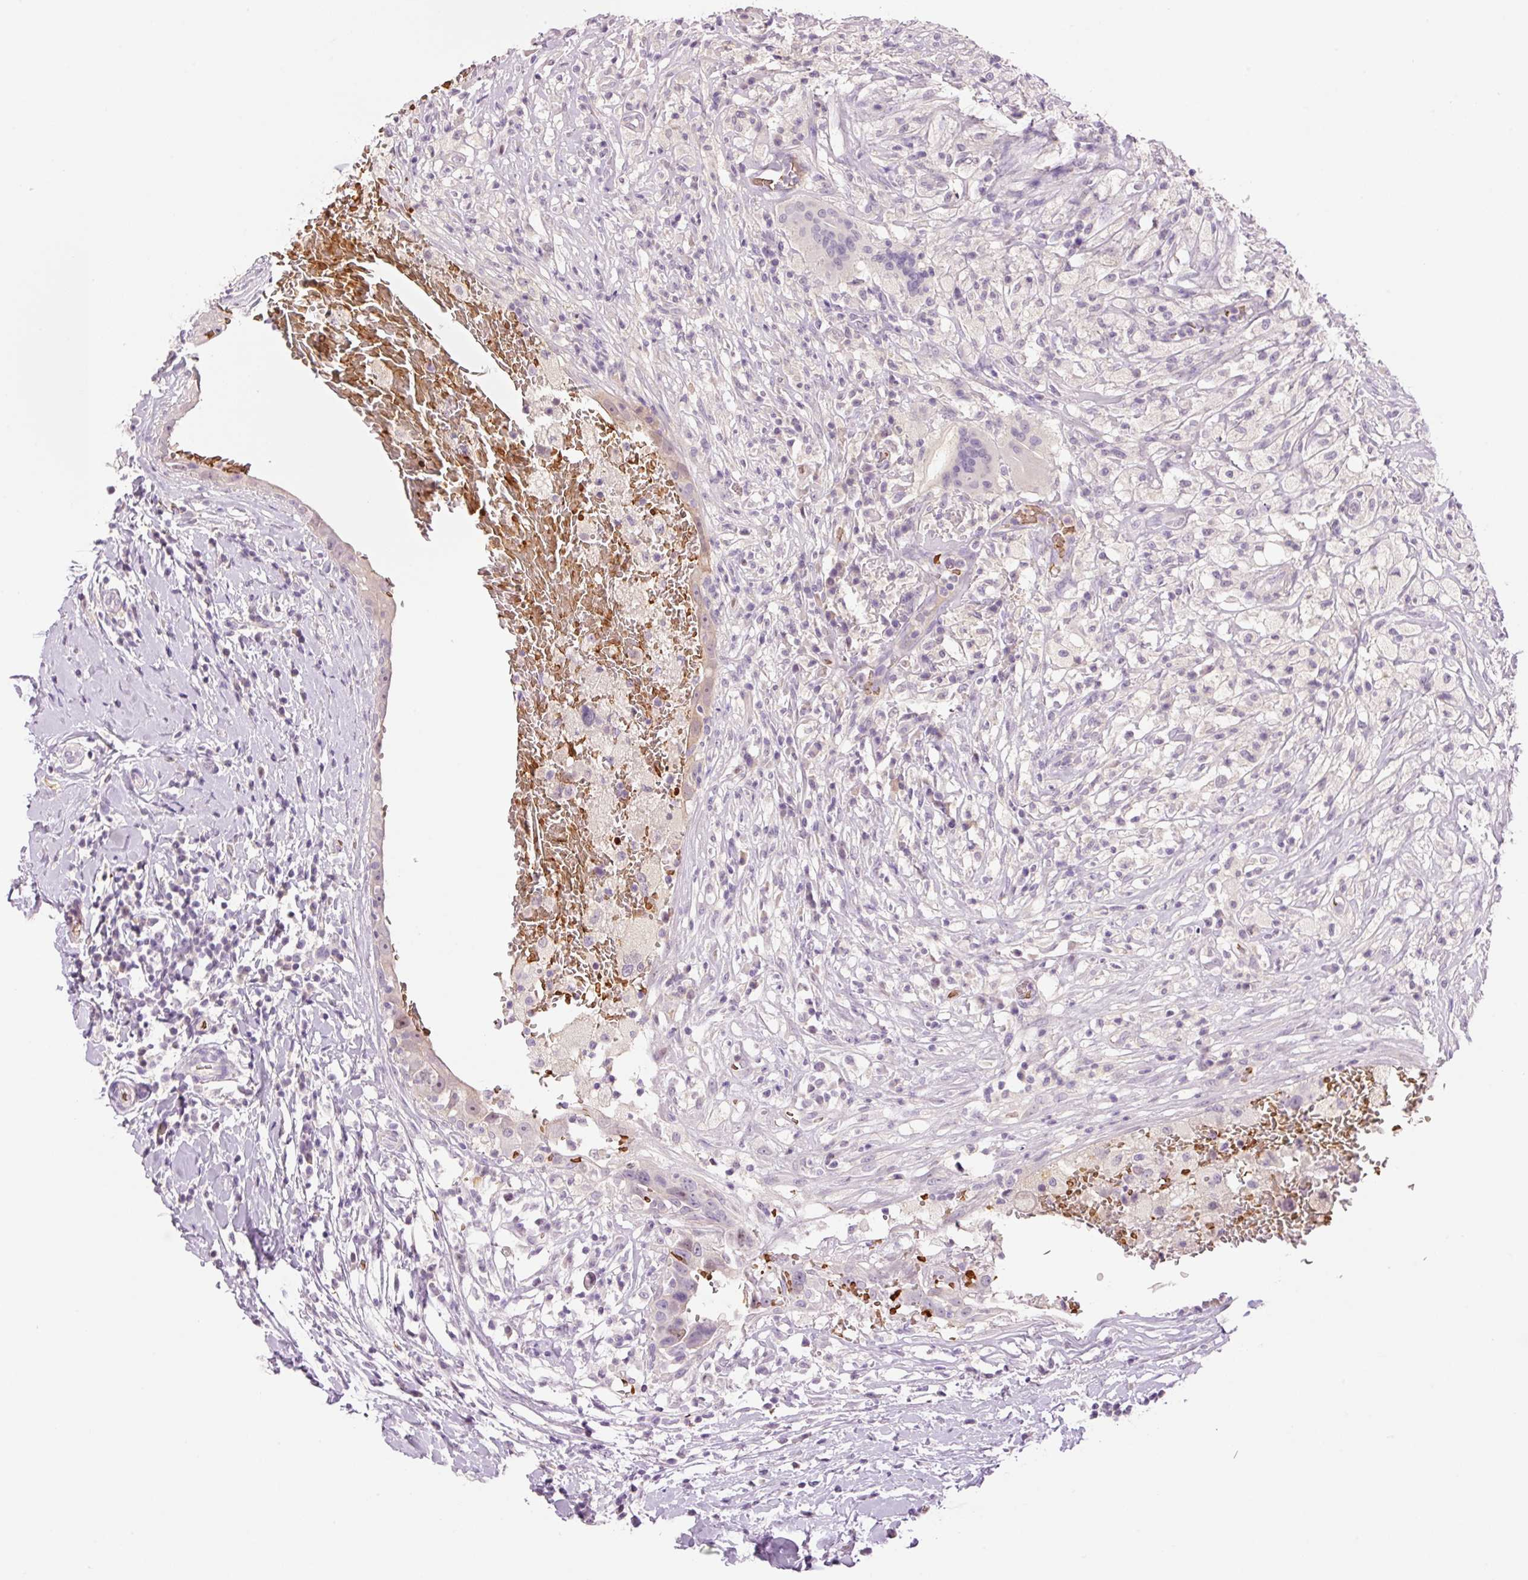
{"staining": {"intensity": "negative", "quantity": "none", "location": "none"}, "tissue": "breast cancer", "cell_type": "Tumor cells", "image_type": "cancer", "snomed": [{"axis": "morphology", "description": "Duct carcinoma"}, {"axis": "topography", "description": "Breast"}], "caption": "Photomicrograph shows no protein staining in tumor cells of invasive ductal carcinoma (breast) tissue.", "gene": "LY6G6D", "patient": {"sex": "female", "age": 27}}